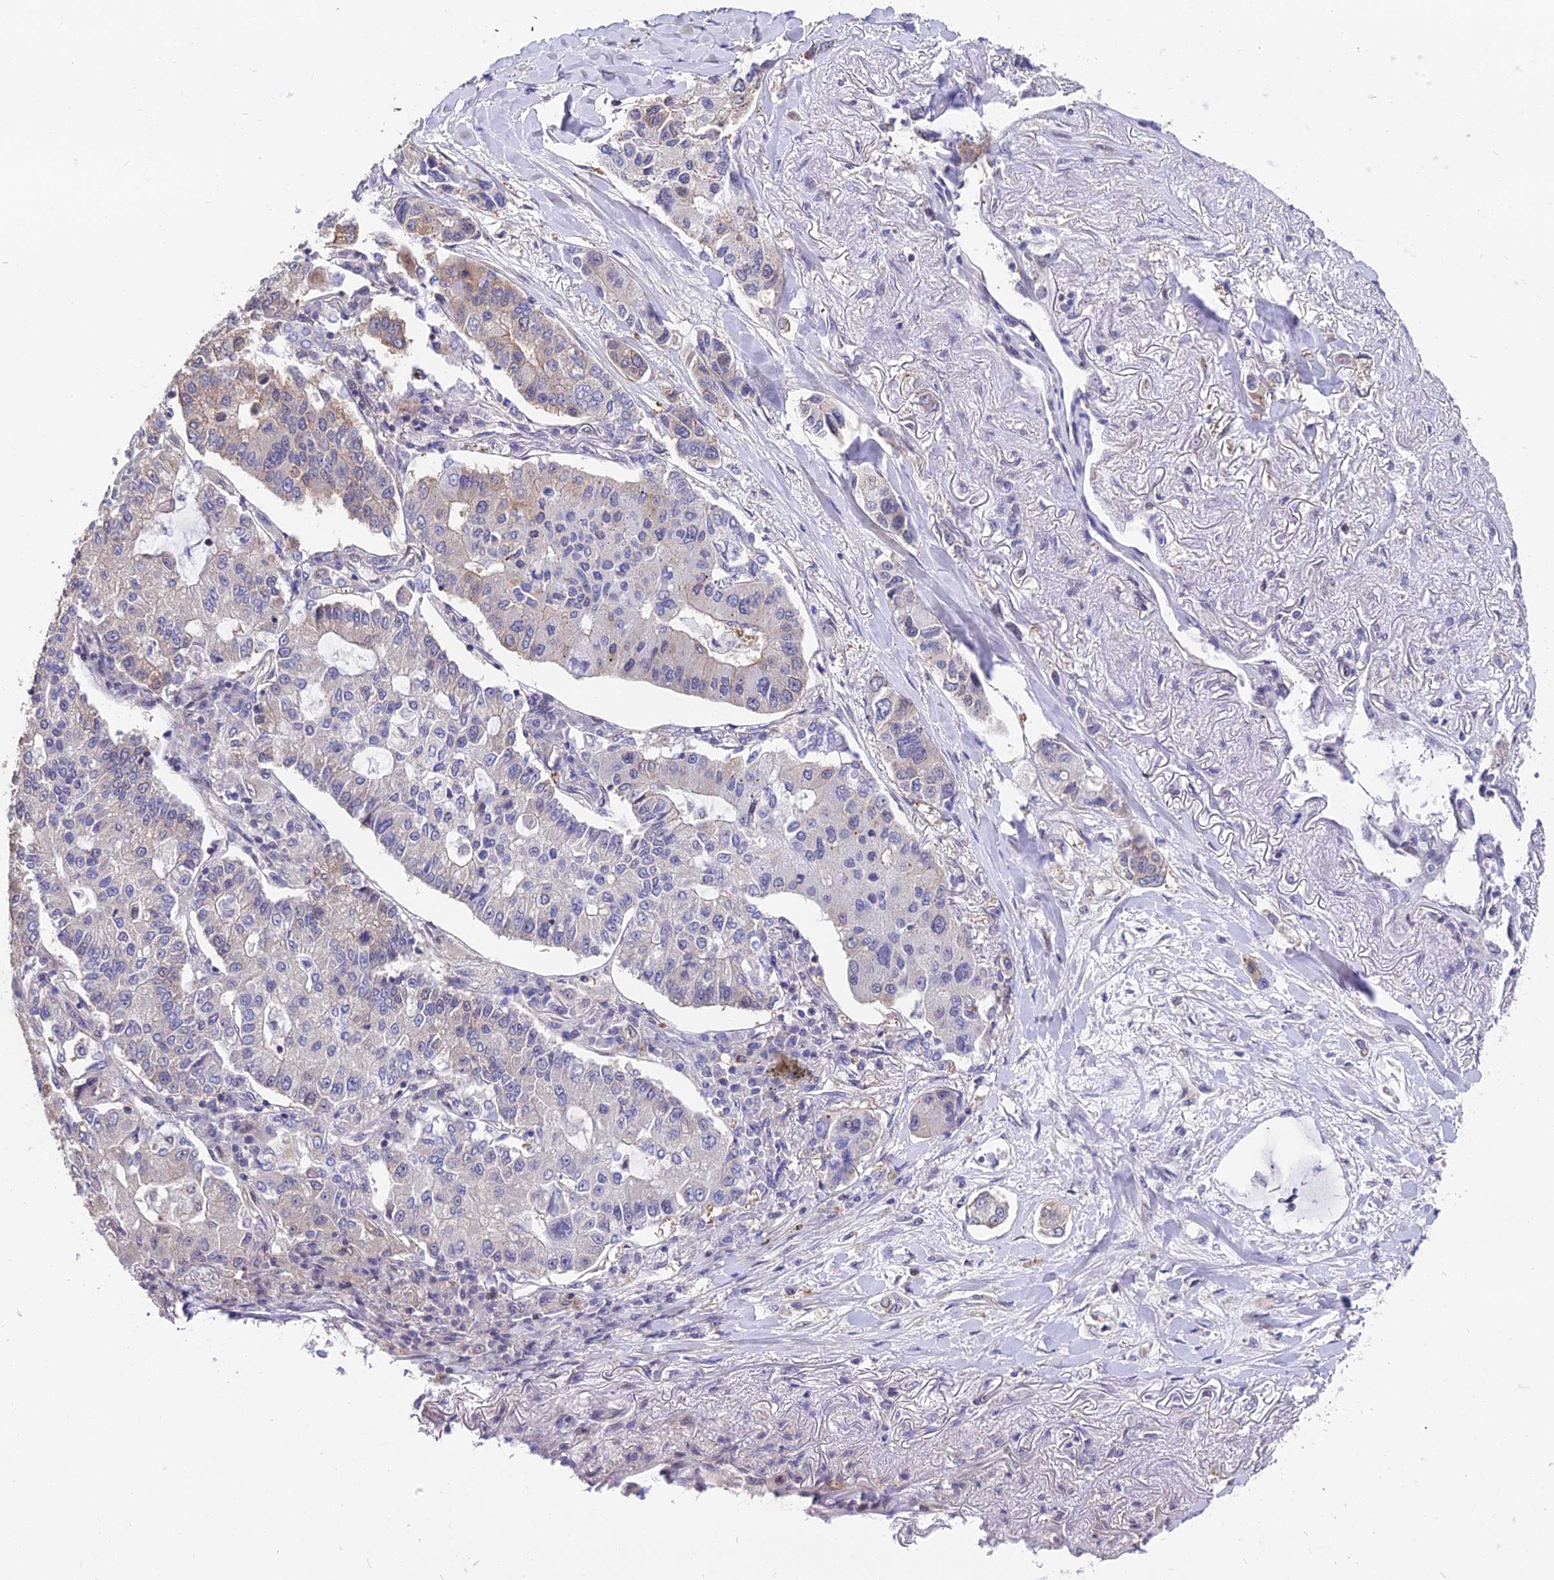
{"staining": {"intensity": "weak", "quantity": "<25%", "location": "cytoplasmic/membranous"}, "tissue": "lung cancer", "cell_type": "Tumor cells", "image_type": "cancer", "snomed": [{"axis": "morphology", "description": "Adenocarcinoma, NOS"}, {"axis": "topography", "description": "Lung"}], "caption": "There is no significant positivity in tumor cells of lung cancer. The staining was performed using DAB (3,3'-diaminobenzidine) to visualize the protein expression in brown, while the nuclei were stained in blue with hematoxylin (Magnification: 20x).", "gene": "INPP4A", "patient": {"sex": "male", "age": 49}}